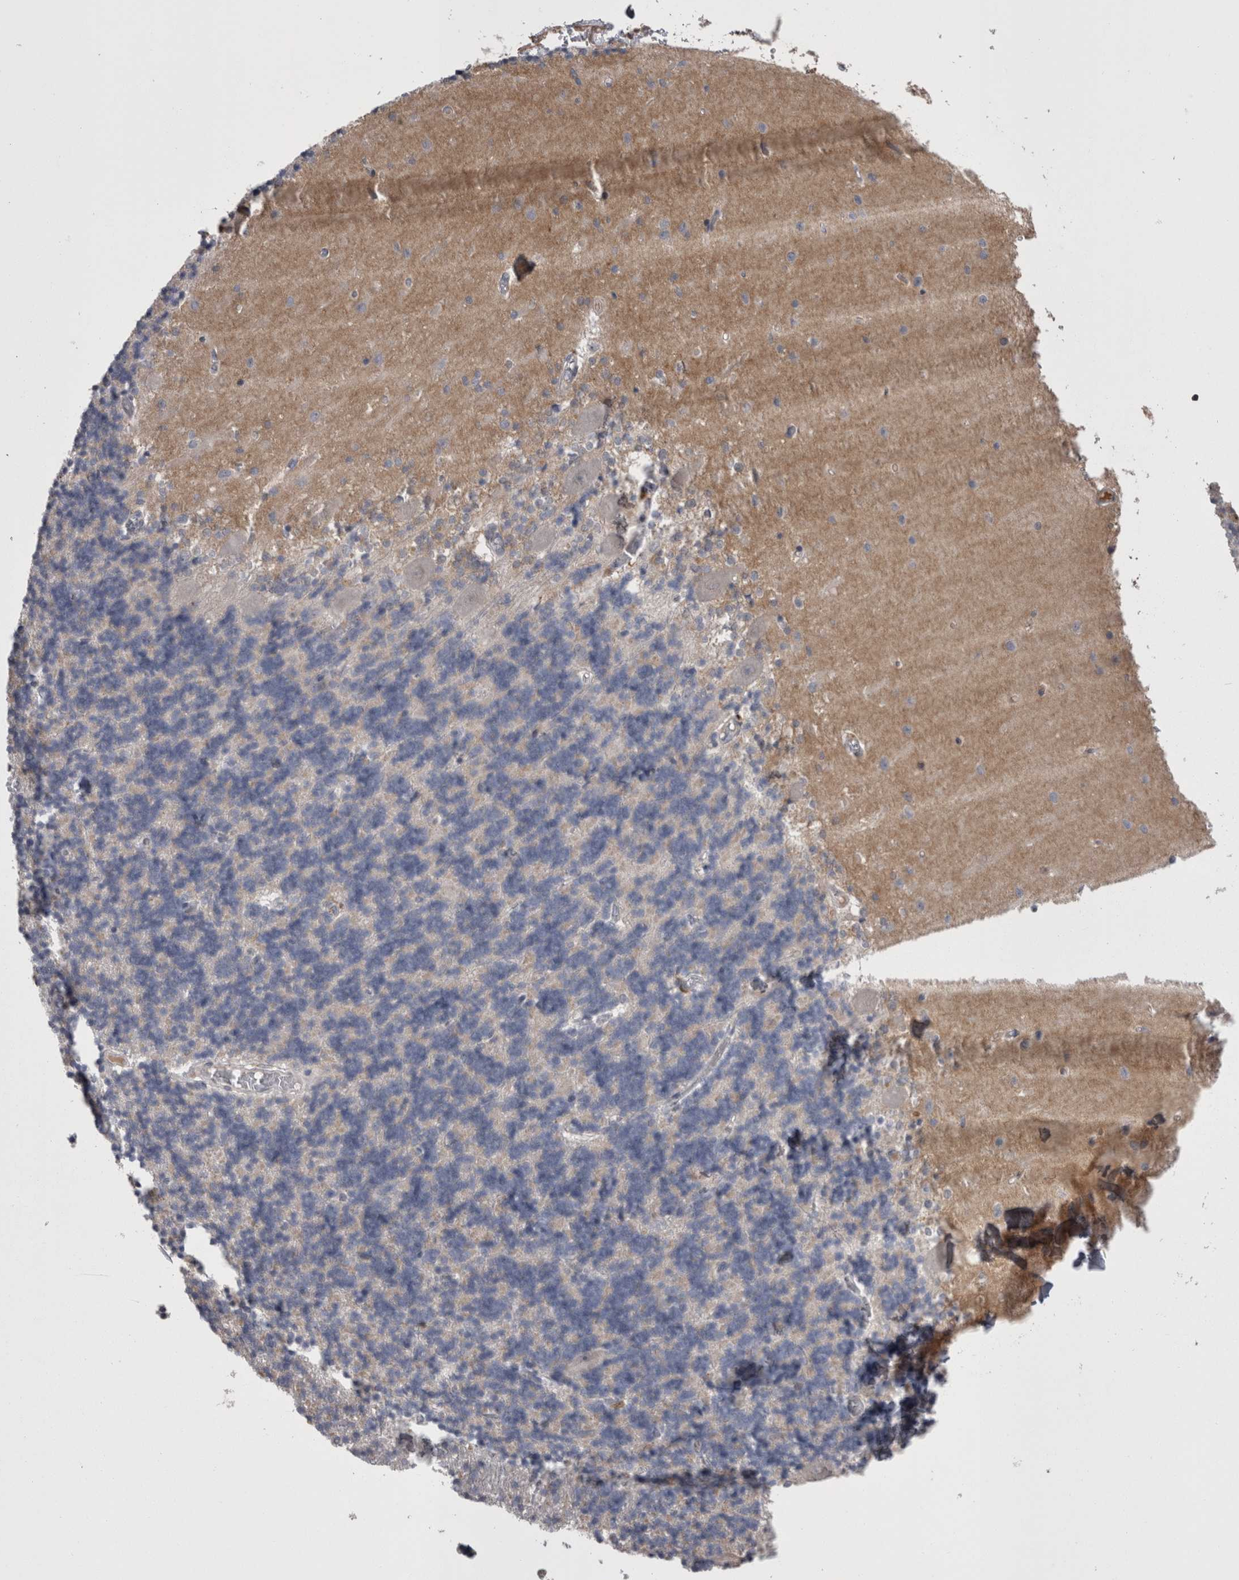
{"staining": {"intensity": "negative", "quantity": "none", "location": "none"}, "tissue": "cerebellum", "cell_type": "Cells in granular layer", "image_type": "normal", "snomed": [{"axis": "morphology", "description": "Normal tissue, NOS"}, {"axis": "topography", "description": "Cerebellum"}], "caption": "IHC of normal human cerebellum demonstrates no positivity in cells in granular layer. (Brightfield microscopy of DAB (3,3'-diaminobenzidine) immunohistochemistry (IHC) at high magnification).", "gene": "STC1", "patient": {"sex": "male", "age": 37}}